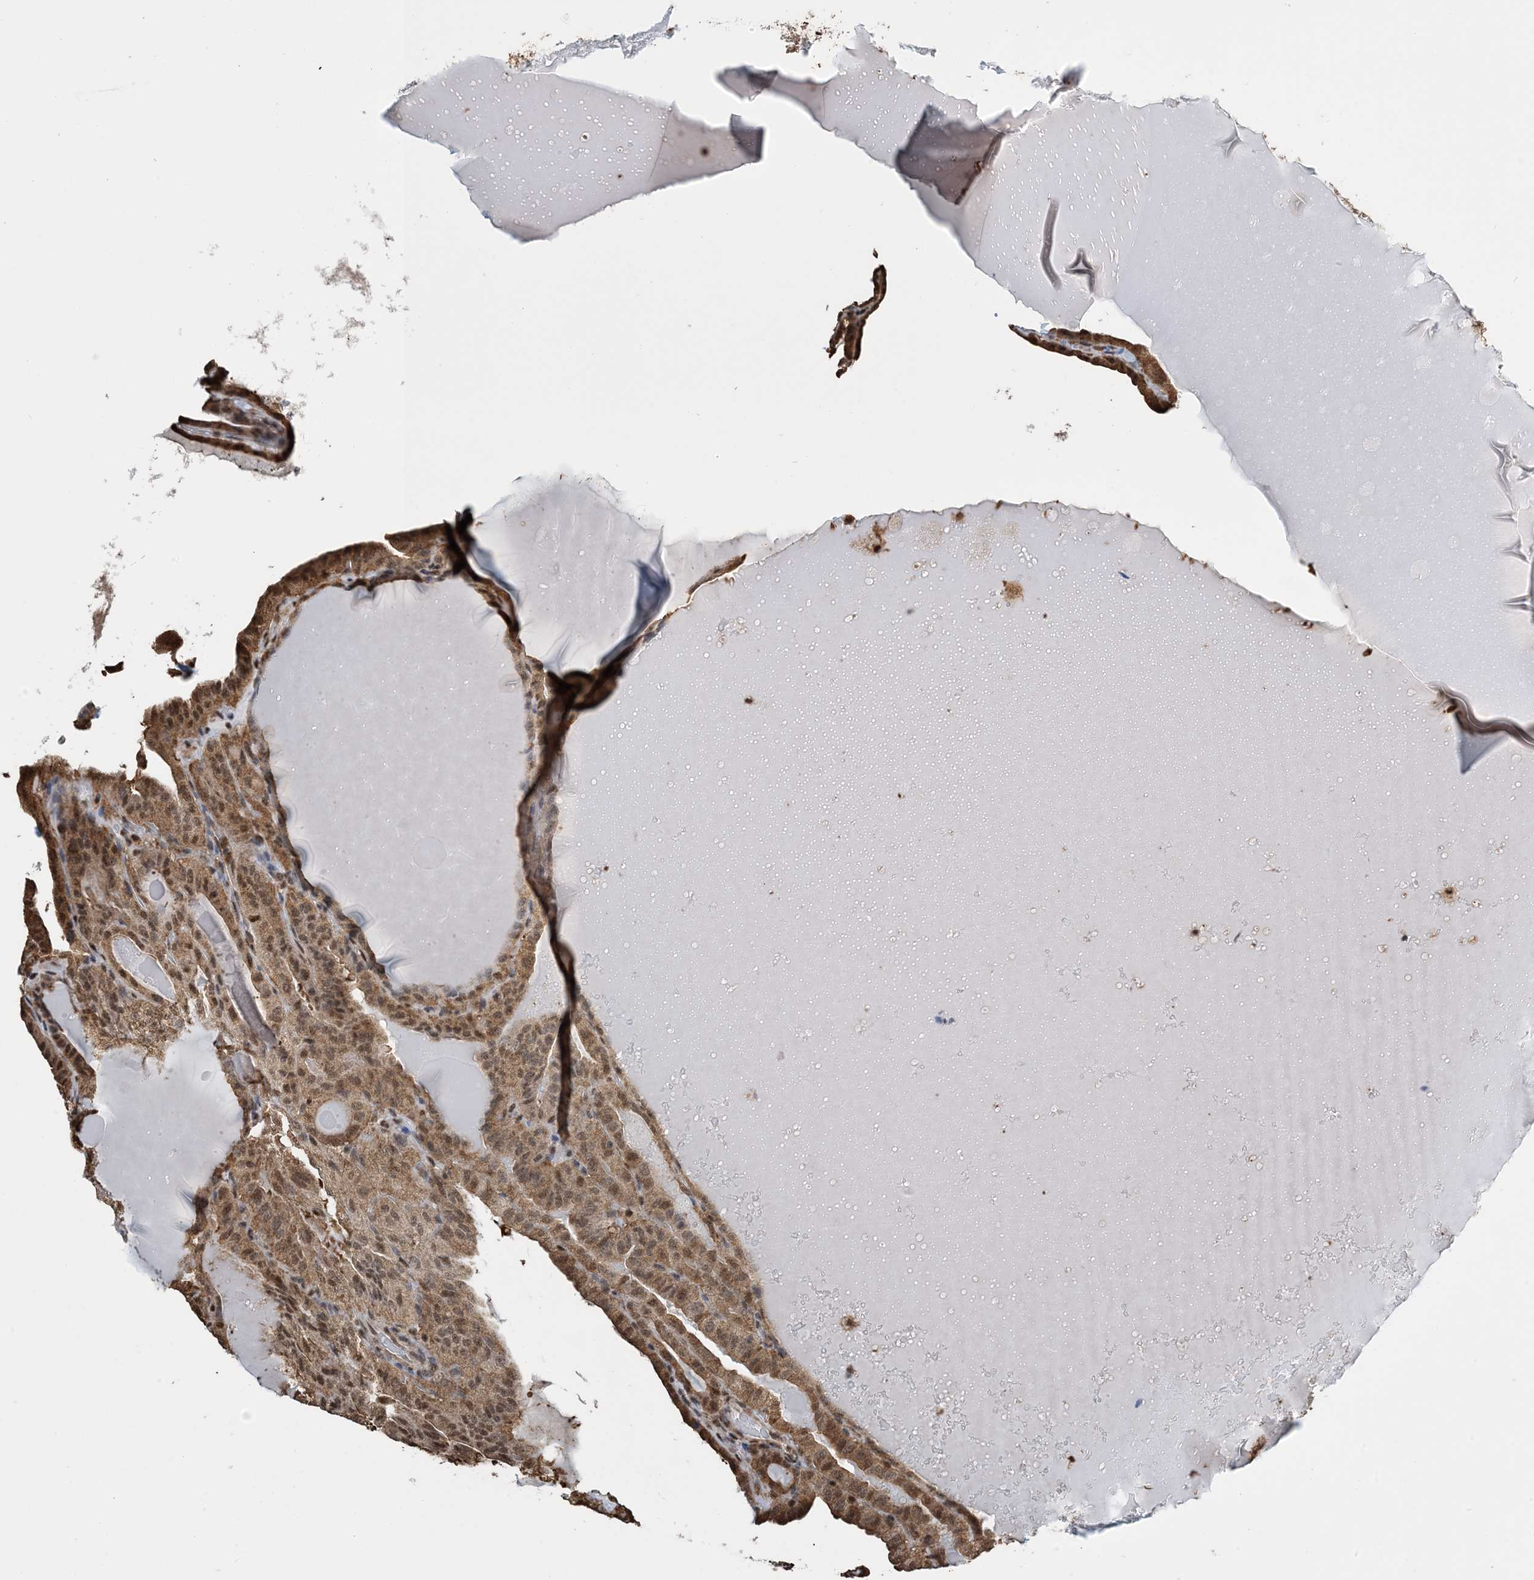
{"staining": {"intensity": "moderate", "quantity": ">75%", "location": "cytoplasmic/membranous,nuclear"}, "tissue": "thyroid cancer", "cell_type": "Tumor cells", "image_type": "cancer", "snomed": [{"axis": "morphology", "description": "Papillary adenocarcinoma, NOS"}, {"axis": "topography", "description": "Thyroid gland"}], "caption": "Thyroid cancer was stained to show a protein in brown. There is medium levels of moderate cytoplasmic/membranous and nuclear expression in about >75% of tumor cells.", "gene": "HSPA1A", "patient": {"sex": "male", "age": 77}}